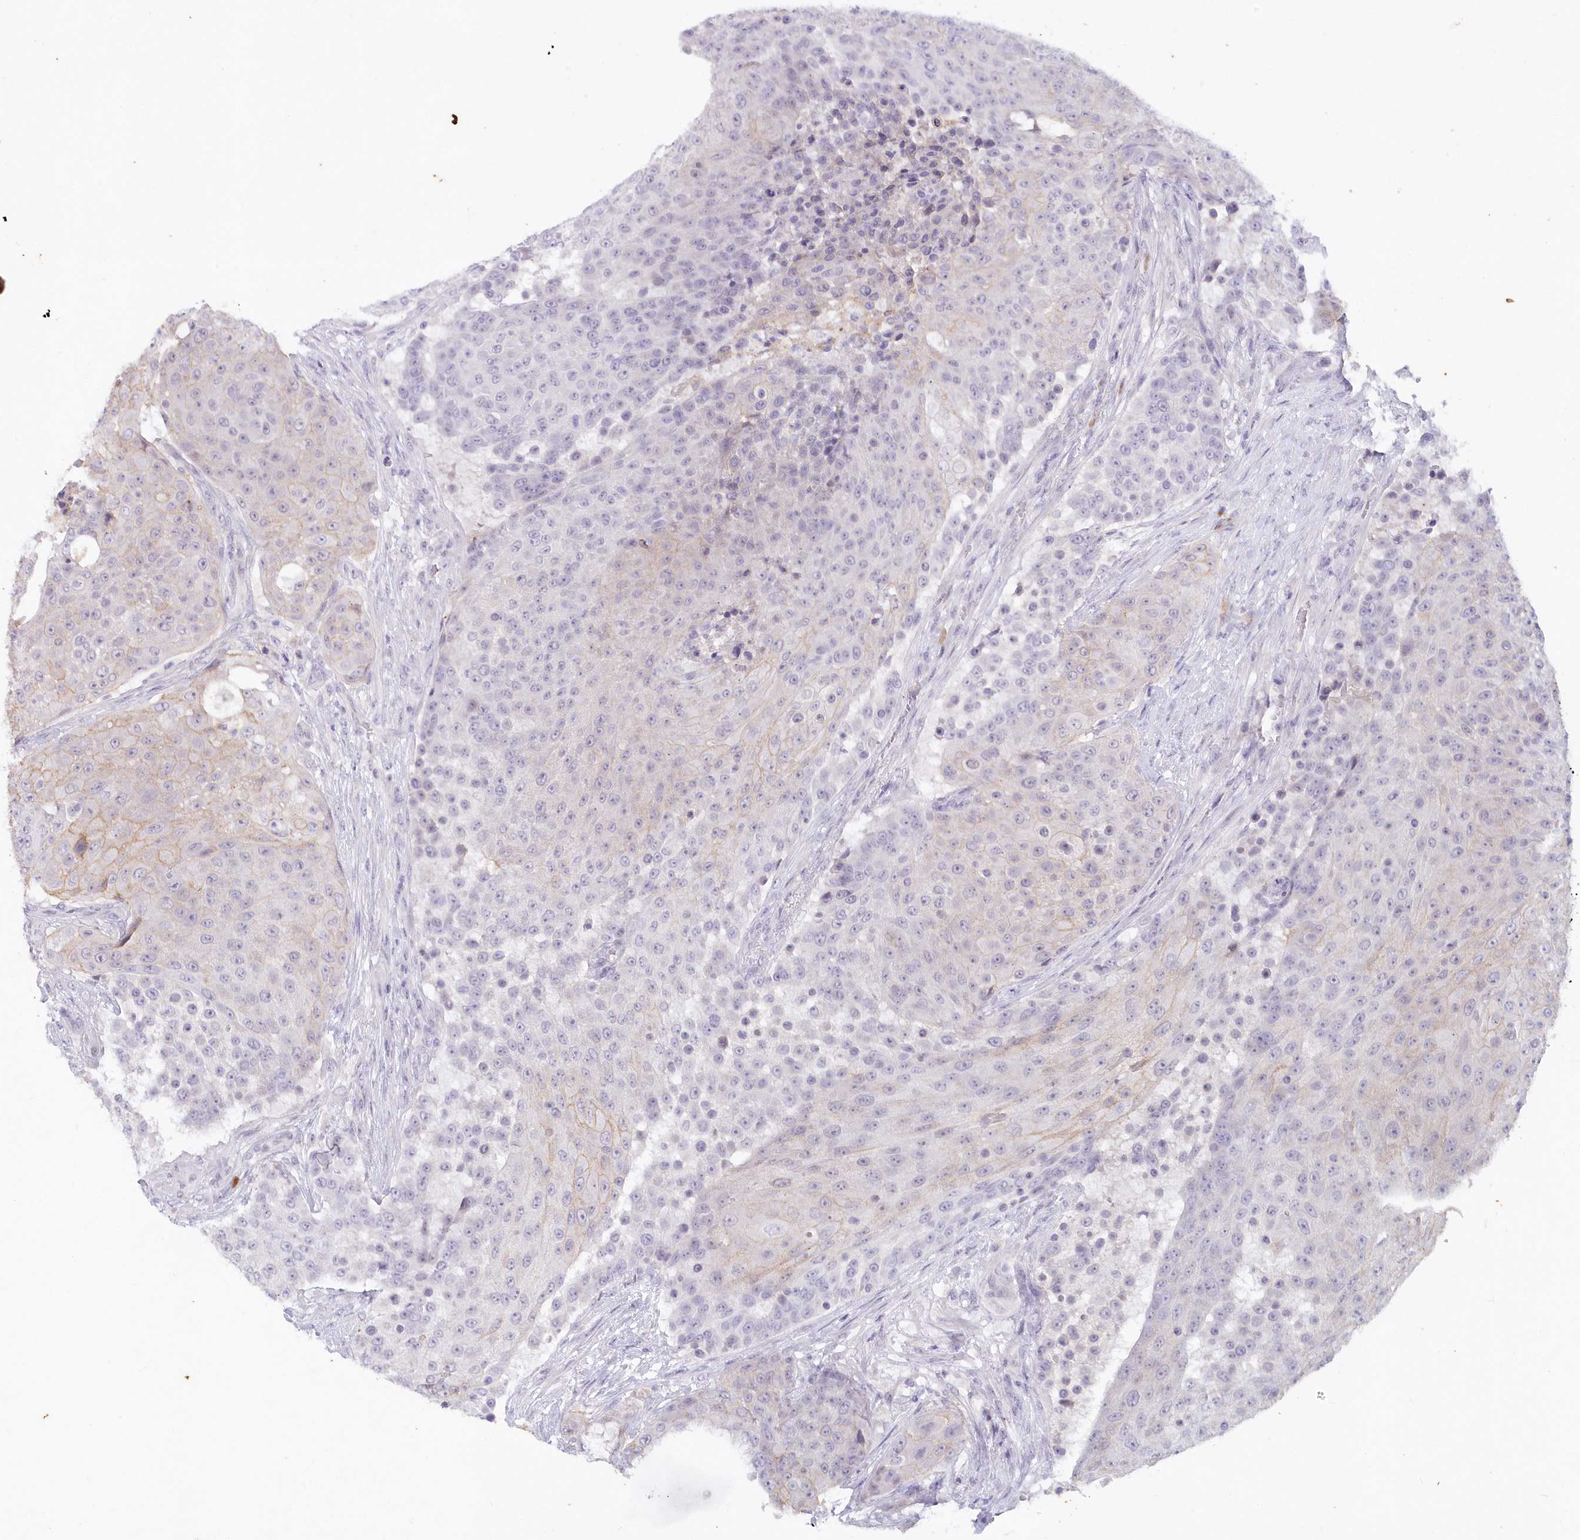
{"staining": {"intensity": "negative", "quantity": "none", "location": "none"}, "tissue": "urothelial cancer", "cell_type": "Tumor cells", "image_type": "cancer", "snomed": [{"axis": "morphology", "description": "Urothelial carcinoma, High grade"}, {"axis": "topography", "description": "Urinary bladder"}], "caption": "Immunohistochemical staining of urothelial carcinoma (high-grade) reveals no significant positivity in tumor cells.", "gene": "SNED1", "patient": {"sex": "female", "age": 63}}